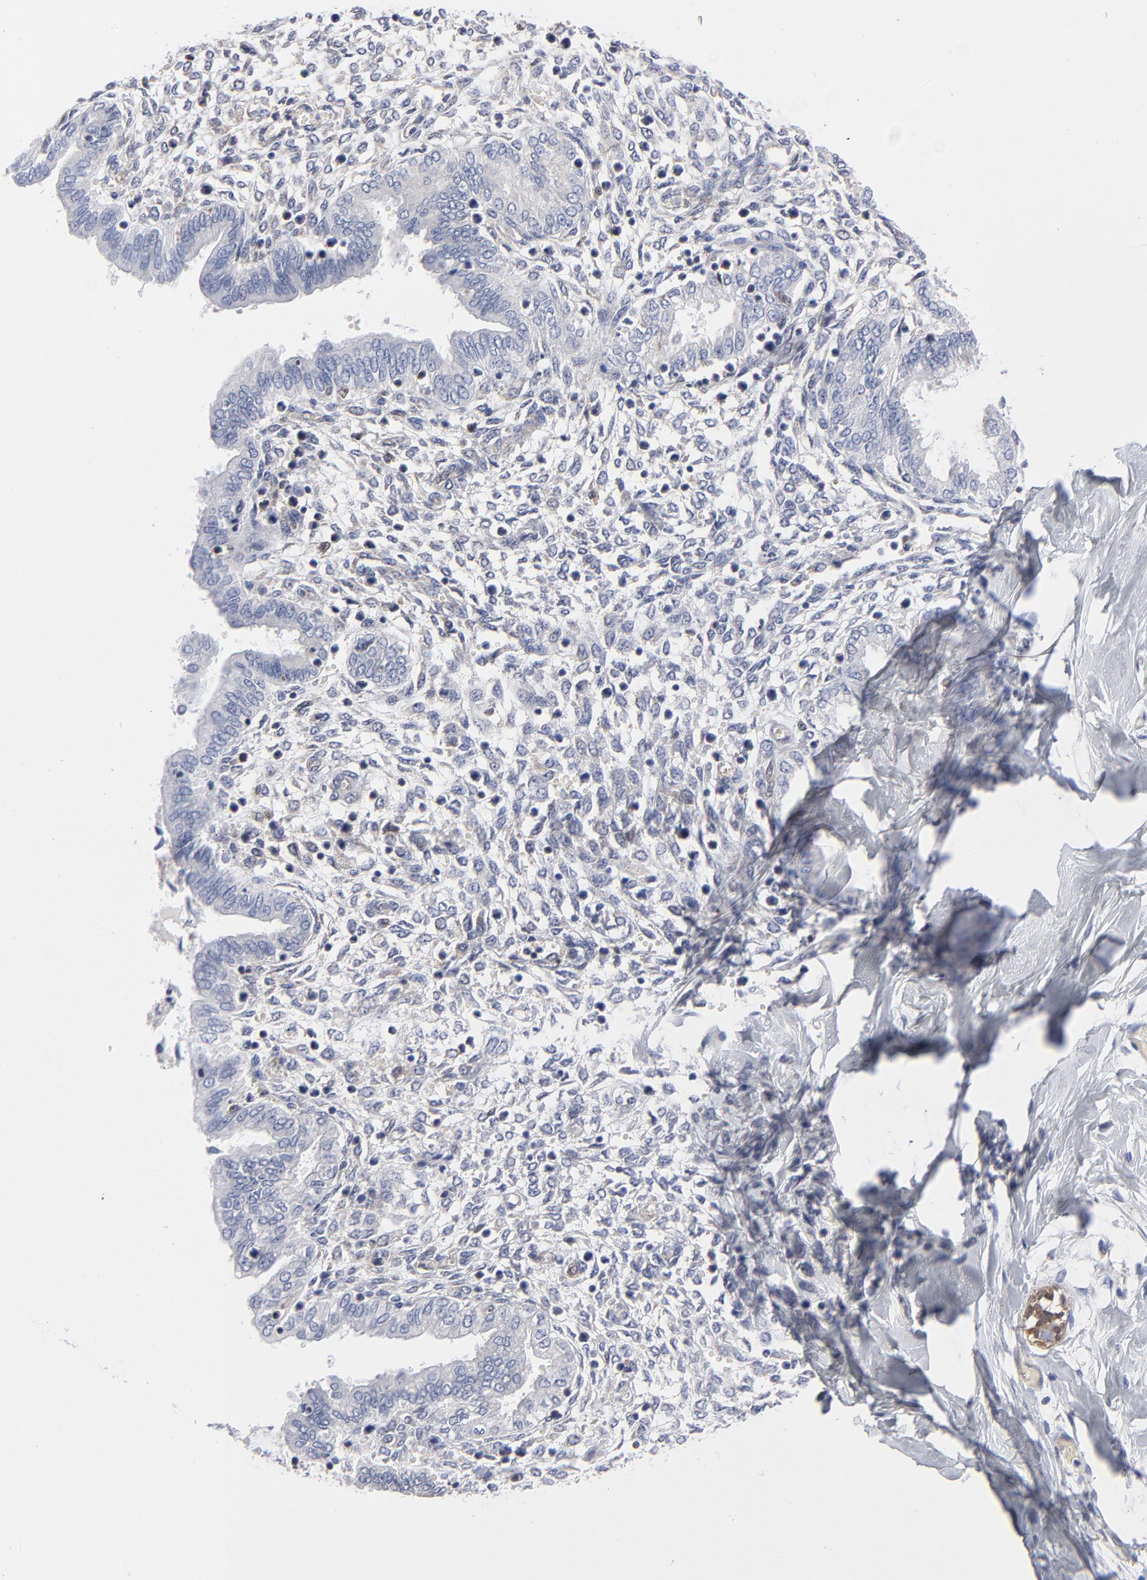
{"staining": {"intensity": "negative", "quantity": "none", "location": "none"}, "tissue": "endometrium", "cell_type": "Cells in endometrial stroma", "image_type": "normal", "snomed": [{"axis": "morphology", "description": "Normal tissue, NOS"}, {"axis": "topography", "description": "Endometrium"}], "caption": "IHC photomicrograph of normal endometrium: human endometrium stained with DAB (3,3'-diaminobenzidine) displays no significant protein positivity in cells in endometrial stroma. (DAB (3,3'-diaminobenzidine) immunohistochemistry (IHC), high magnification).", "gene": "ARRB1", "patient": {"sex": "female", "age": 33}}